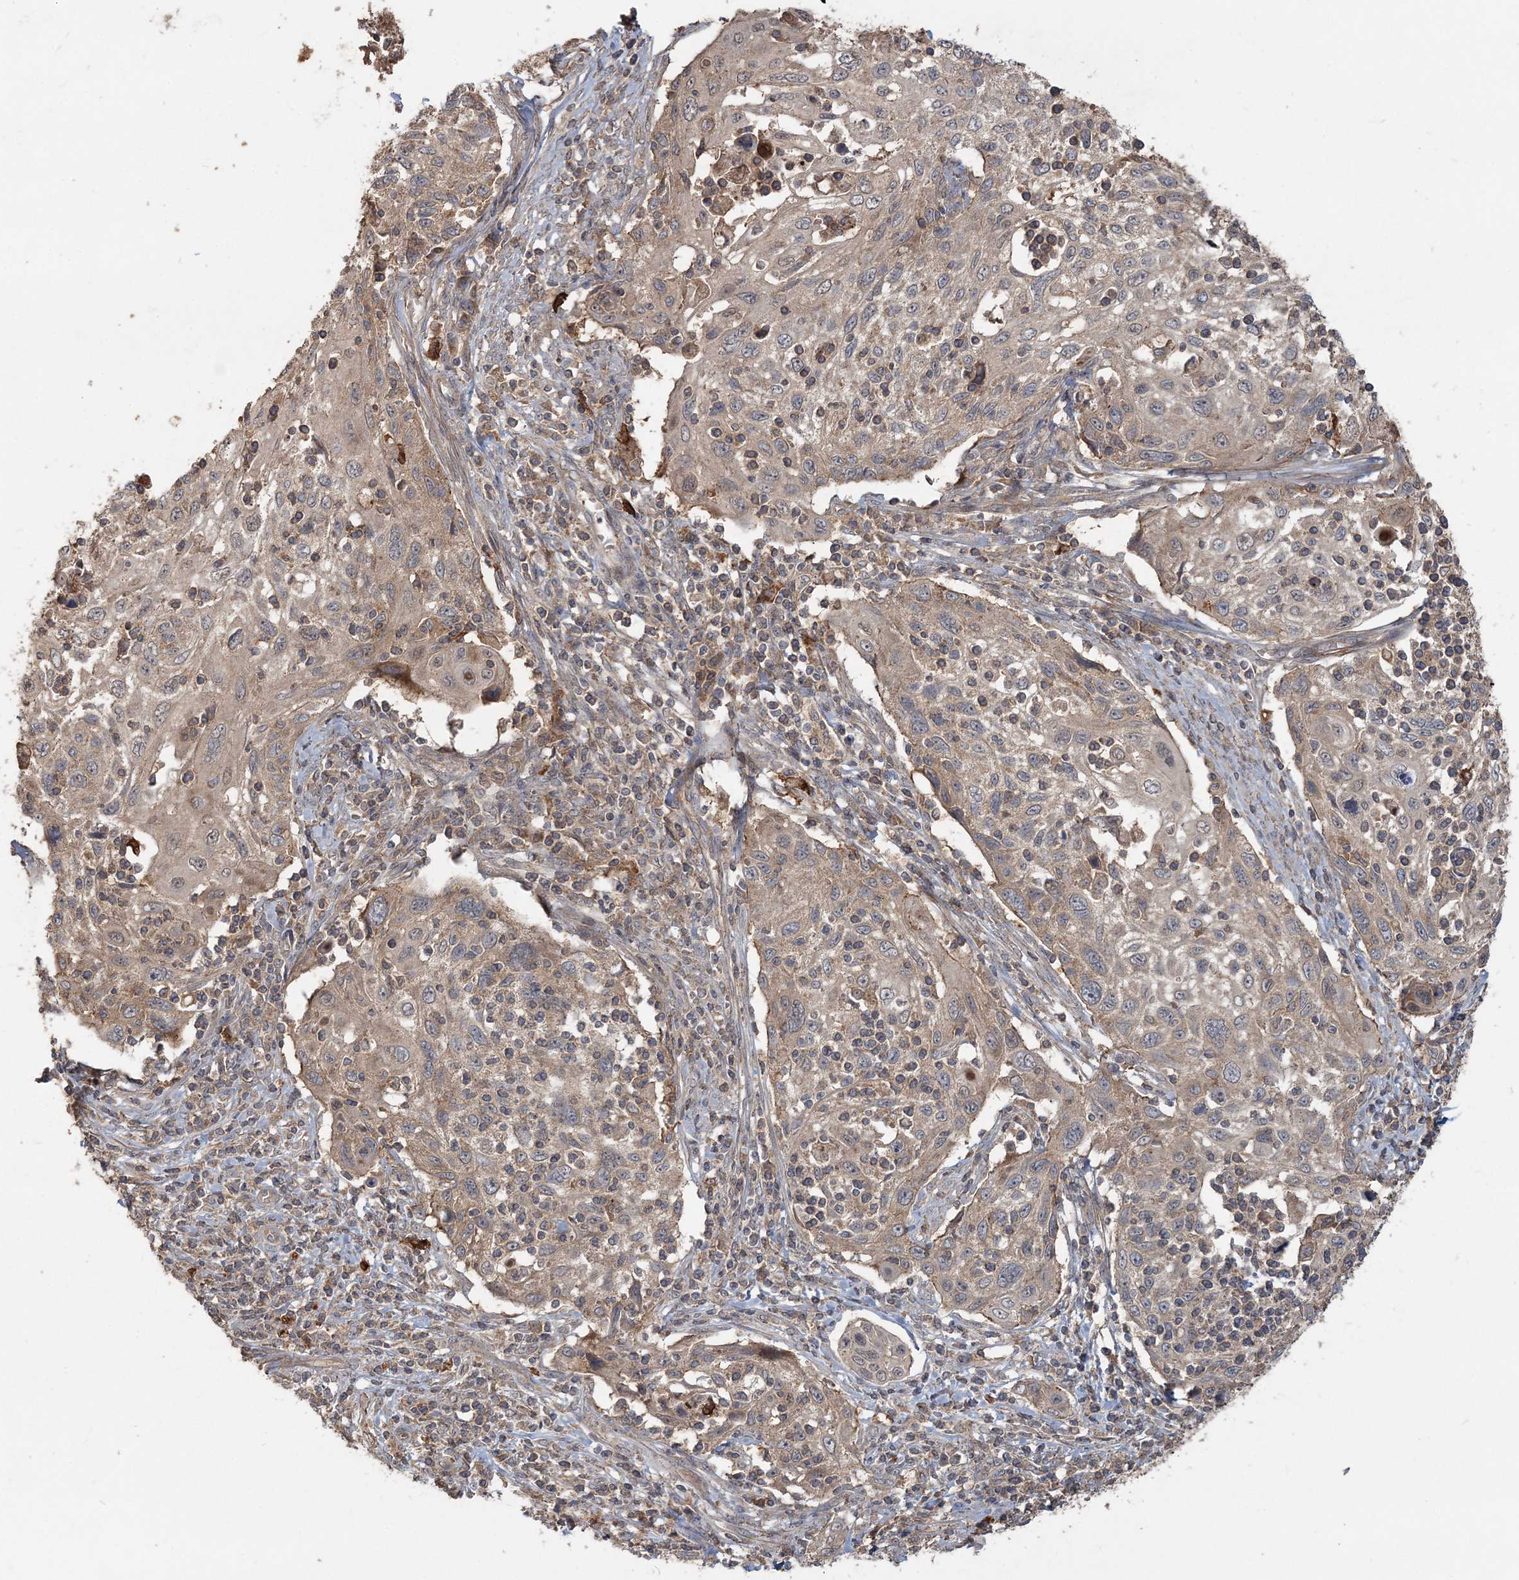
{"staining": {"intensity": "weak", "quantity": "25%-75%", "location": "cytoplasmic/membranous"}, "tissue": "cervical cancer", "cell_type": "Tumor cells", "image_type": "cancer", "snomed": [{"axis": "morphology", "description": "Squamous cell carcinoma, NOS"}, {"axis": "topography", "description": "Cervix"}], "caption": "Brown immunohistochemical staining in human cervical cancer (squamous cell carcinoma) displays weak cytoplasmic/membranous expression in about 25%-75% of tumor cells.", "gene": "SPRY1", "patient": {"sex": "female", "age": 70}}